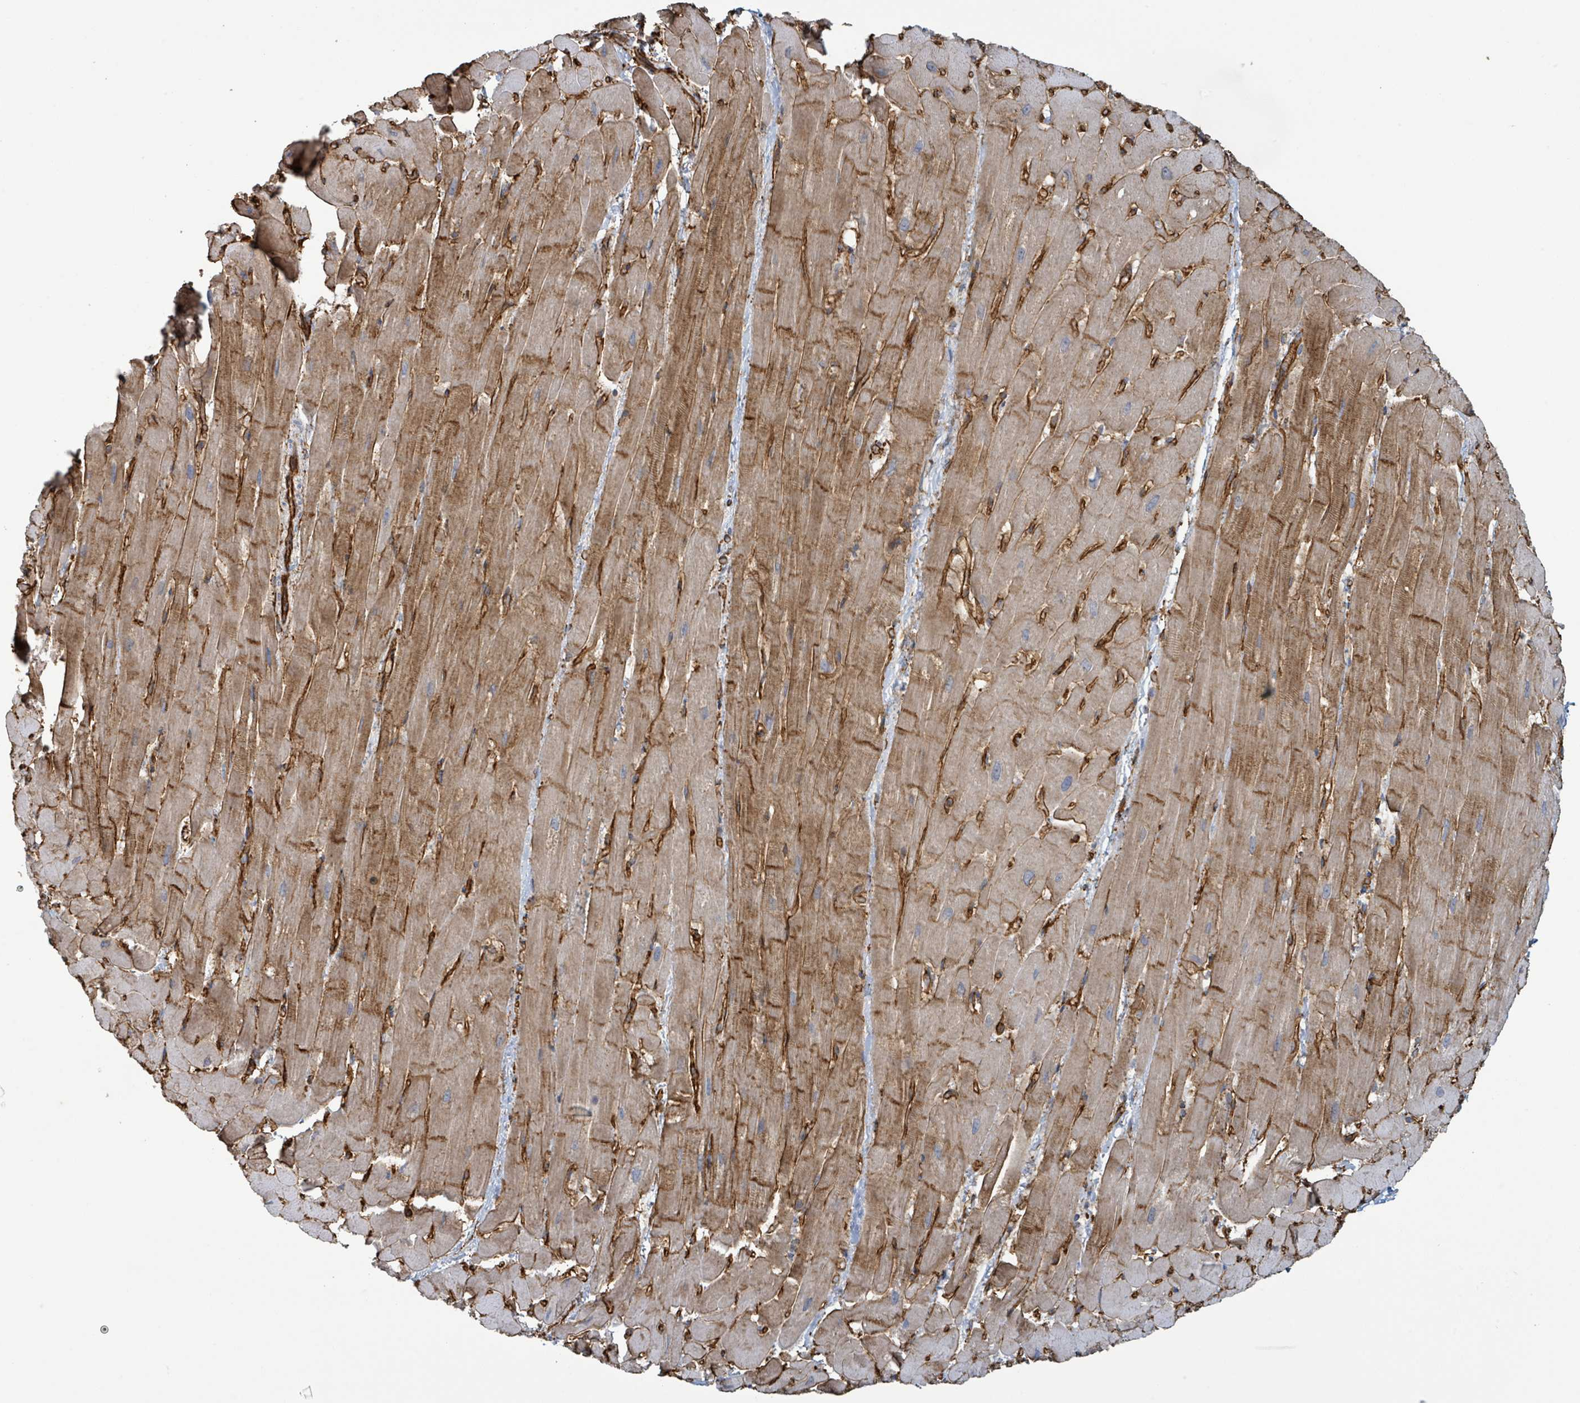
{"staining": {"intensity": "moderate", "quantity": ">75%", "location": "cytoplasmic/membranous"}, "tissue": "heart muscle", "cell_type": "Cardiomyocytes", "image_type": "normal", "snomed": [{"axis": "morphology", "description": "Normal tissue, NOS"}, {"axis": "topography", "description": "Heart"}], "caption": "Human heart muscle stained for a protein (brown) displays moderate cytoplasmic/membranous positive positivity in about >75% of cardiomyocytes.", "gene": "LDOC1", "patient": {"sex": "male", "age": 37}}